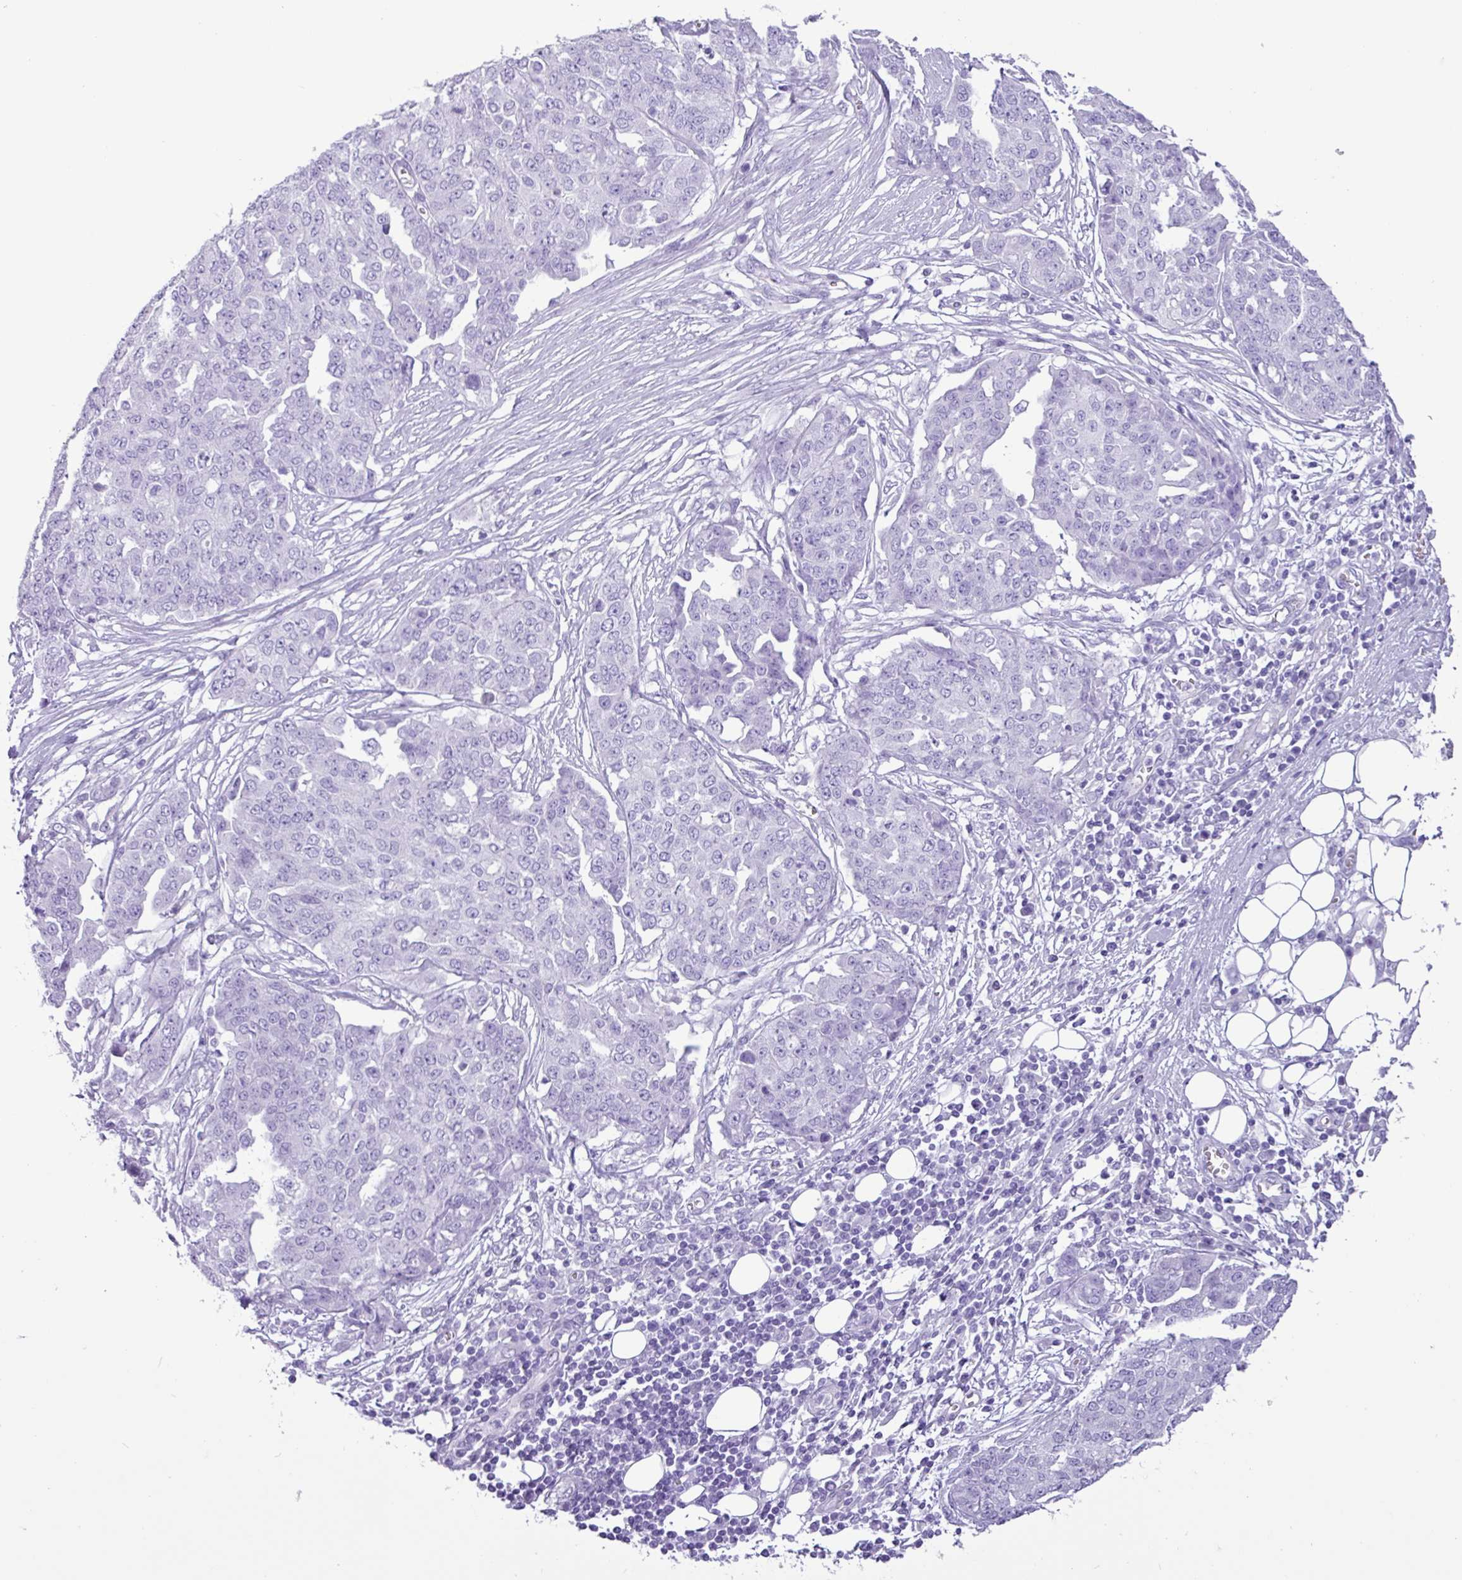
{"staining": {"intensity": "negative", "quantity": "none", "location": "none"}, "tissue": "ovarian cancer", "cell_type": "Tumor cells", "image_type": "cancer", "snomed": [{"axis": "morphology", "description": "Cystadenocarcinoma, serous, NOS"}, {"axis": "topography", "description": "Soft tissue"}, {"axis": "topography", "description": "Ovary"}], "caption": "Immunohistochemistry of human ovarian cancer demonstrates no expression in tumor cells.", "gene": "CKMT2", "patient": {"sex": "female", "age": 57}}